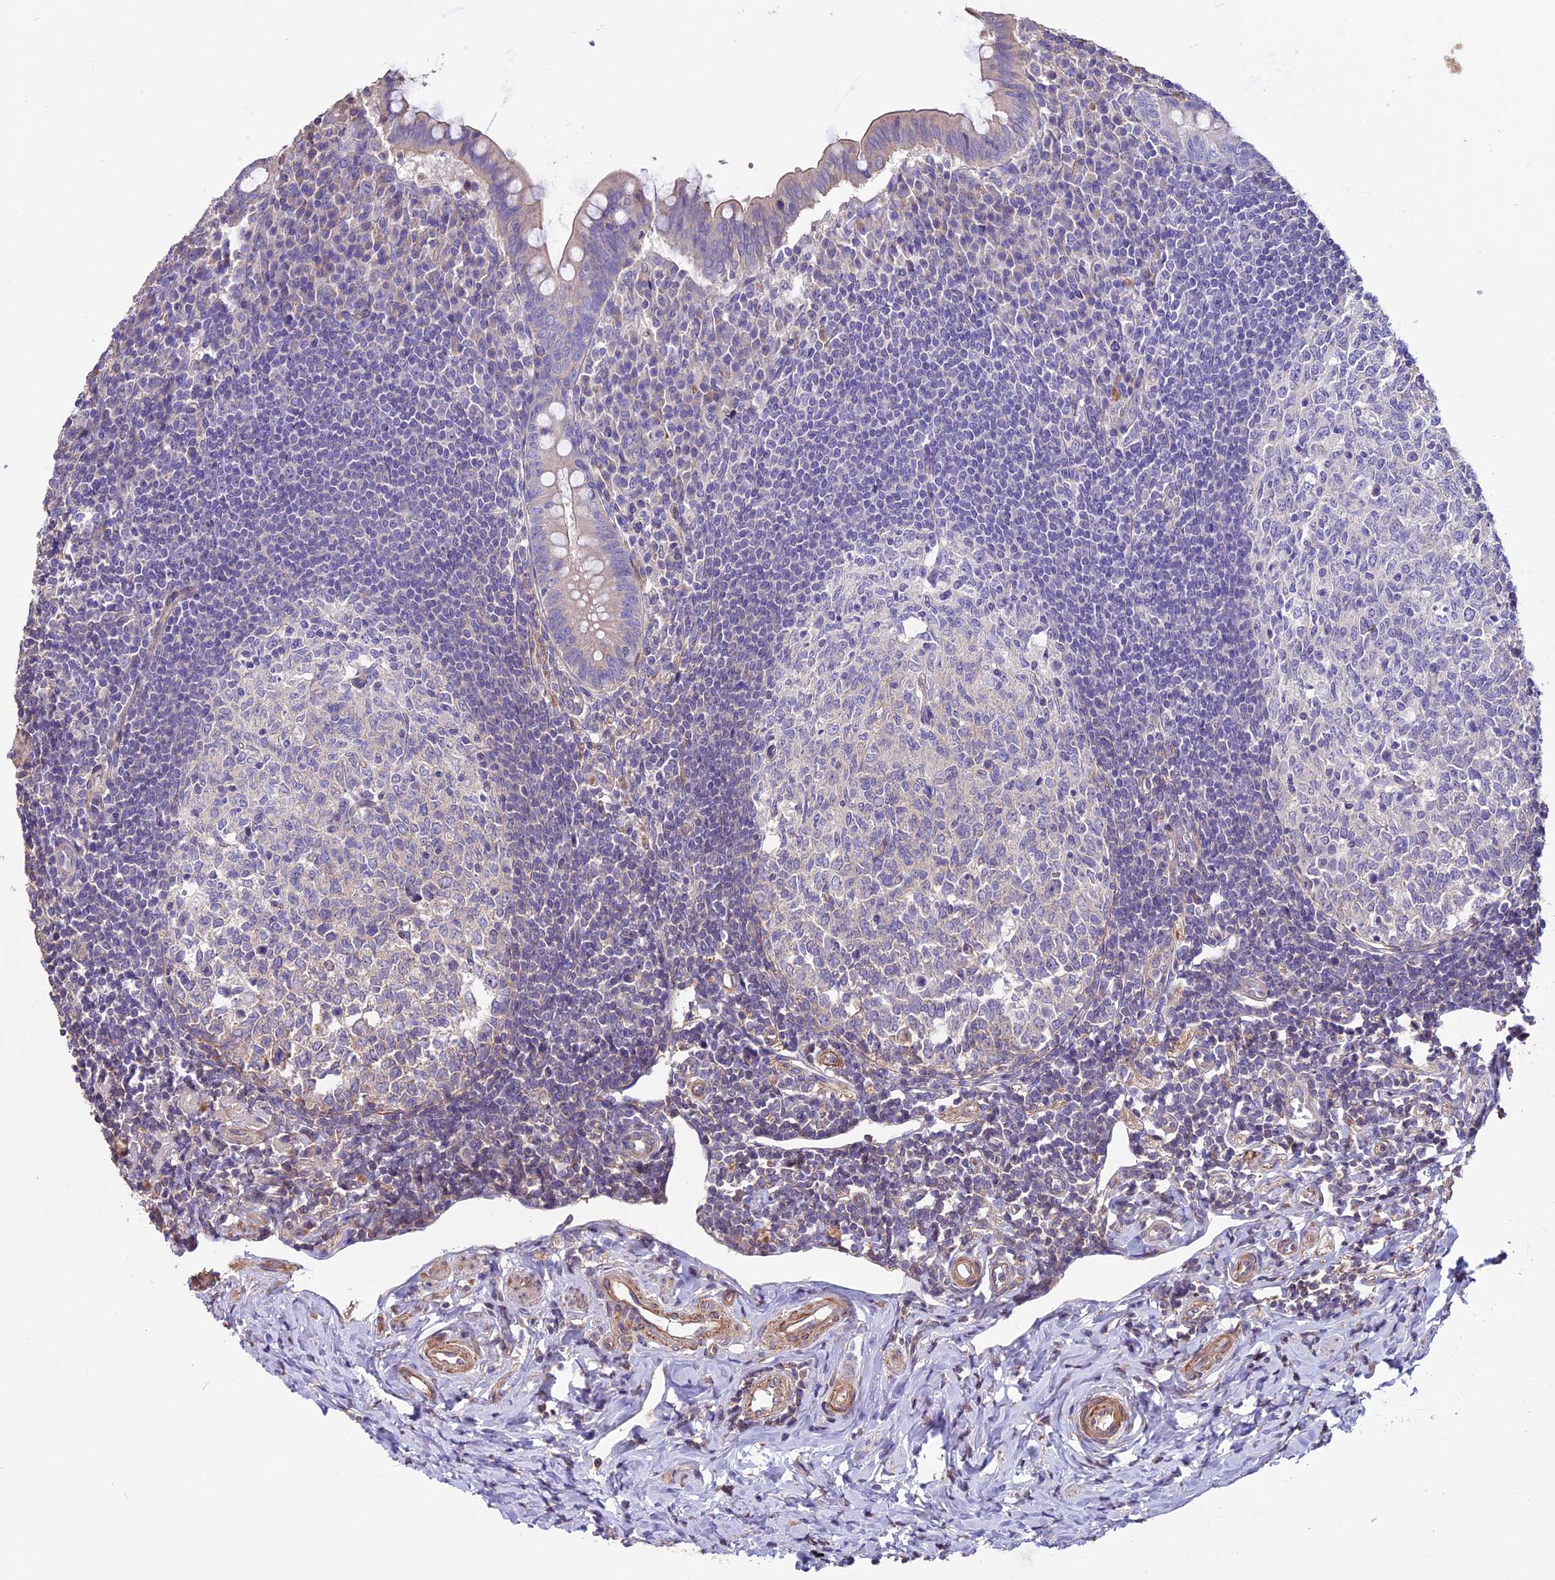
{"staining": {"intensity": "moderate", "quantity": "25%-75%", "location": "cytoplasmic/membranous"}, "tissue": "appendix", "cell_type": "Glandular cells", "image_type": "normal", "snomed": [{"axis": "morphology", "description": "Normal tissue, NOS"}, {"axis": "topography", "description": "Appendix"}], "caption": "Immunohistochemistry (DAB (3,3'-diaminobenzidine)) staining of unremarkable human appendix reveals moderate cytoplasmic/membranous protein positivity in approximately 25%-75% of glandular cells. The protein of interest is shown in brown color, while the nuclei are stained blue.", "gene": "ANO3", "patient": {"sex": "female", "age": 33}}